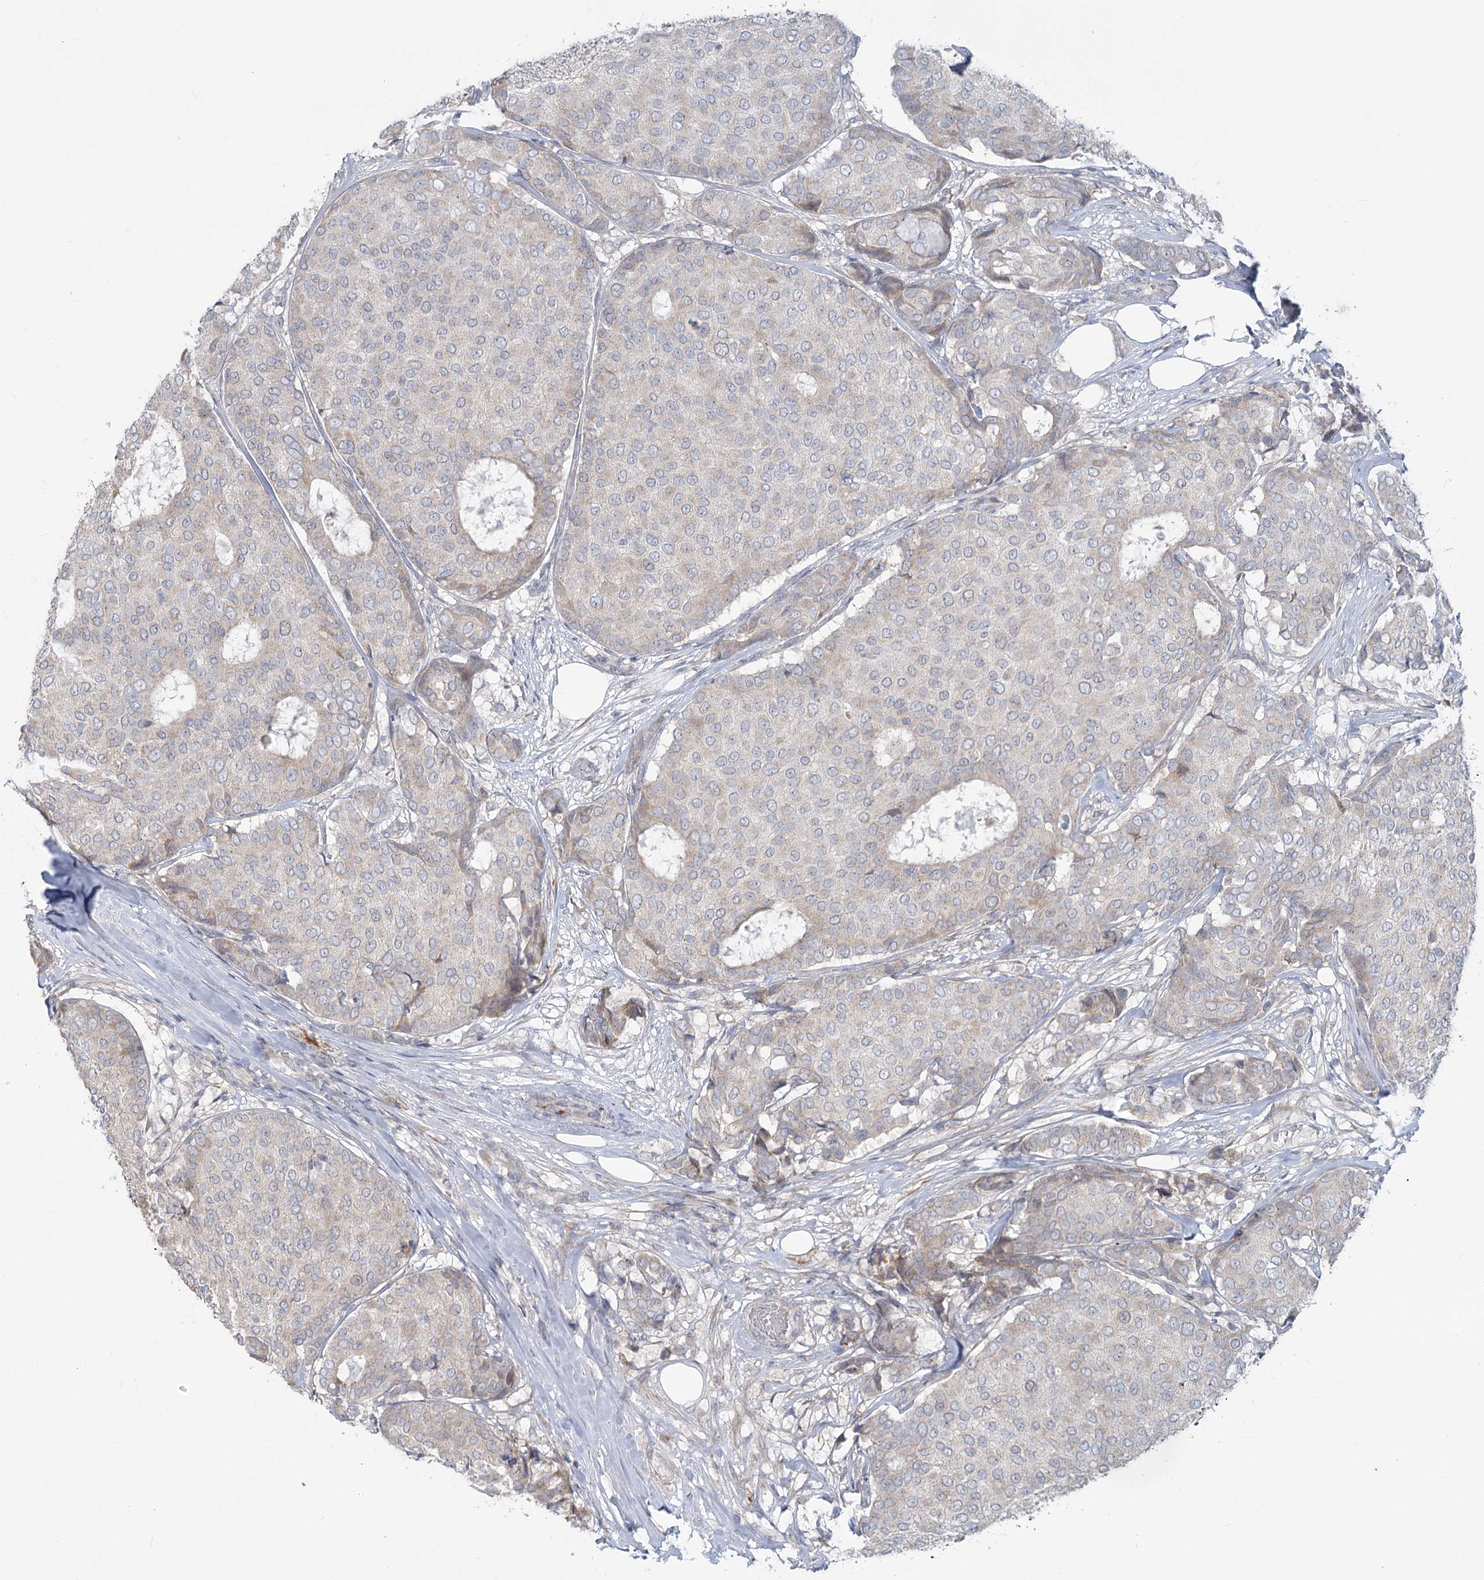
{"staining": {"intensity": "negative", "quantity": "none", "location": "none"}, "tissue": "breast cancer", "cell_type": "Tumor cells", "image_type": "cancer", "snomed": [{"axis": "morphology", "description": "Duct carcinoma"}, {"axis": "topography", "description": "Breast"}], "caption": "A histopathology image of human breast cancer is negative for staining in tumor cells.", "gene": "PLA2G12A", "patient": {"sex": "female", "age": 75}}